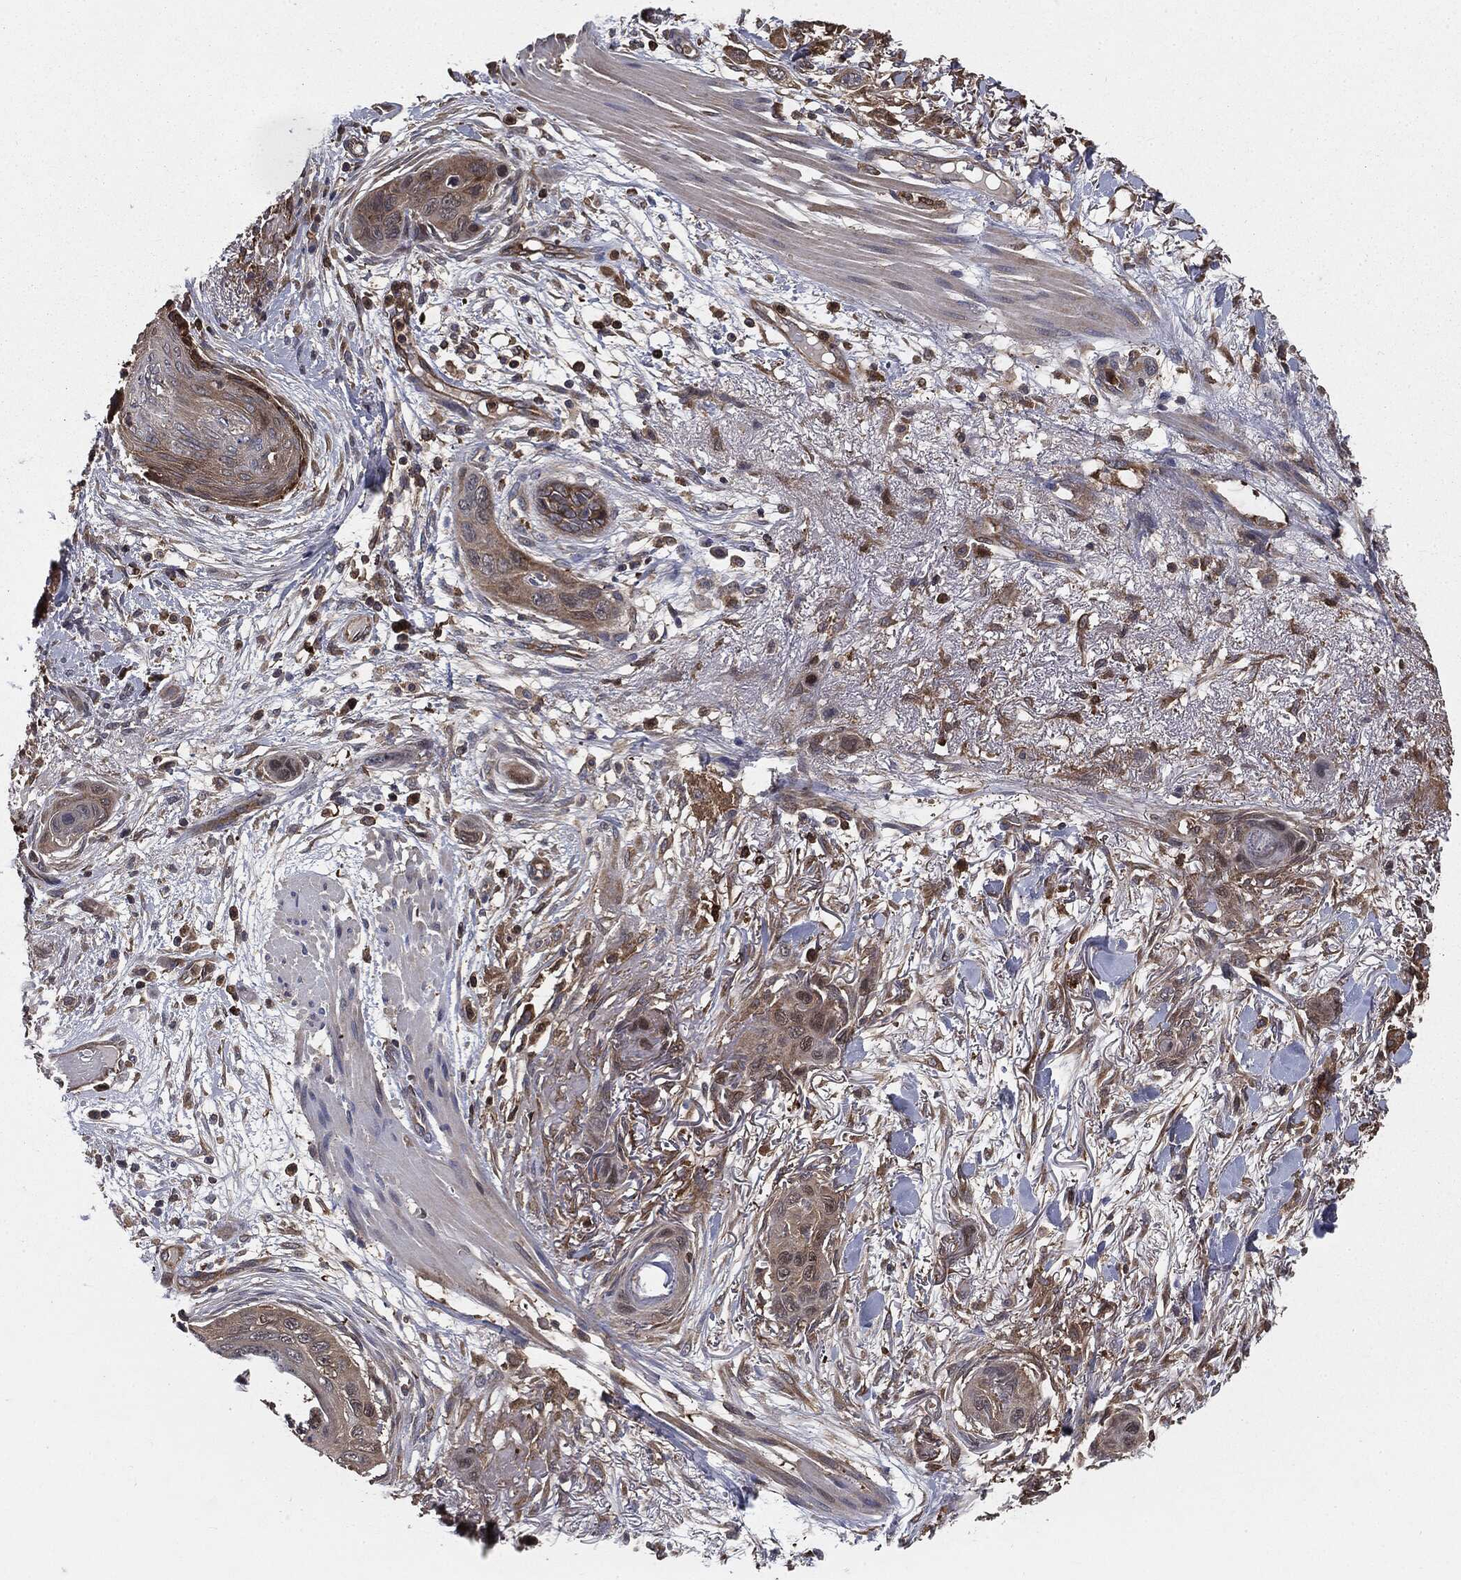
{"staining": {"intensity": "weak", "quantity": ">75%", "location": "cytoplasmic/membranous"}, "tissue": "skin cancer", "cell_type": "Tumor cells", "image_type": "cancer", "snomed": [{"axis": "morphology", "description": "Squamous cell carcinoma, NOS"}, {"axis": "topography", "description": "Skin"}], "caption": "Squamous cell carcinoma (skin) stained for a protein displays weak cytoplasmic/membranous positivity in tumor cells.", "gene": "GNB5", "patient": {"sex": "male", "age": 79}}